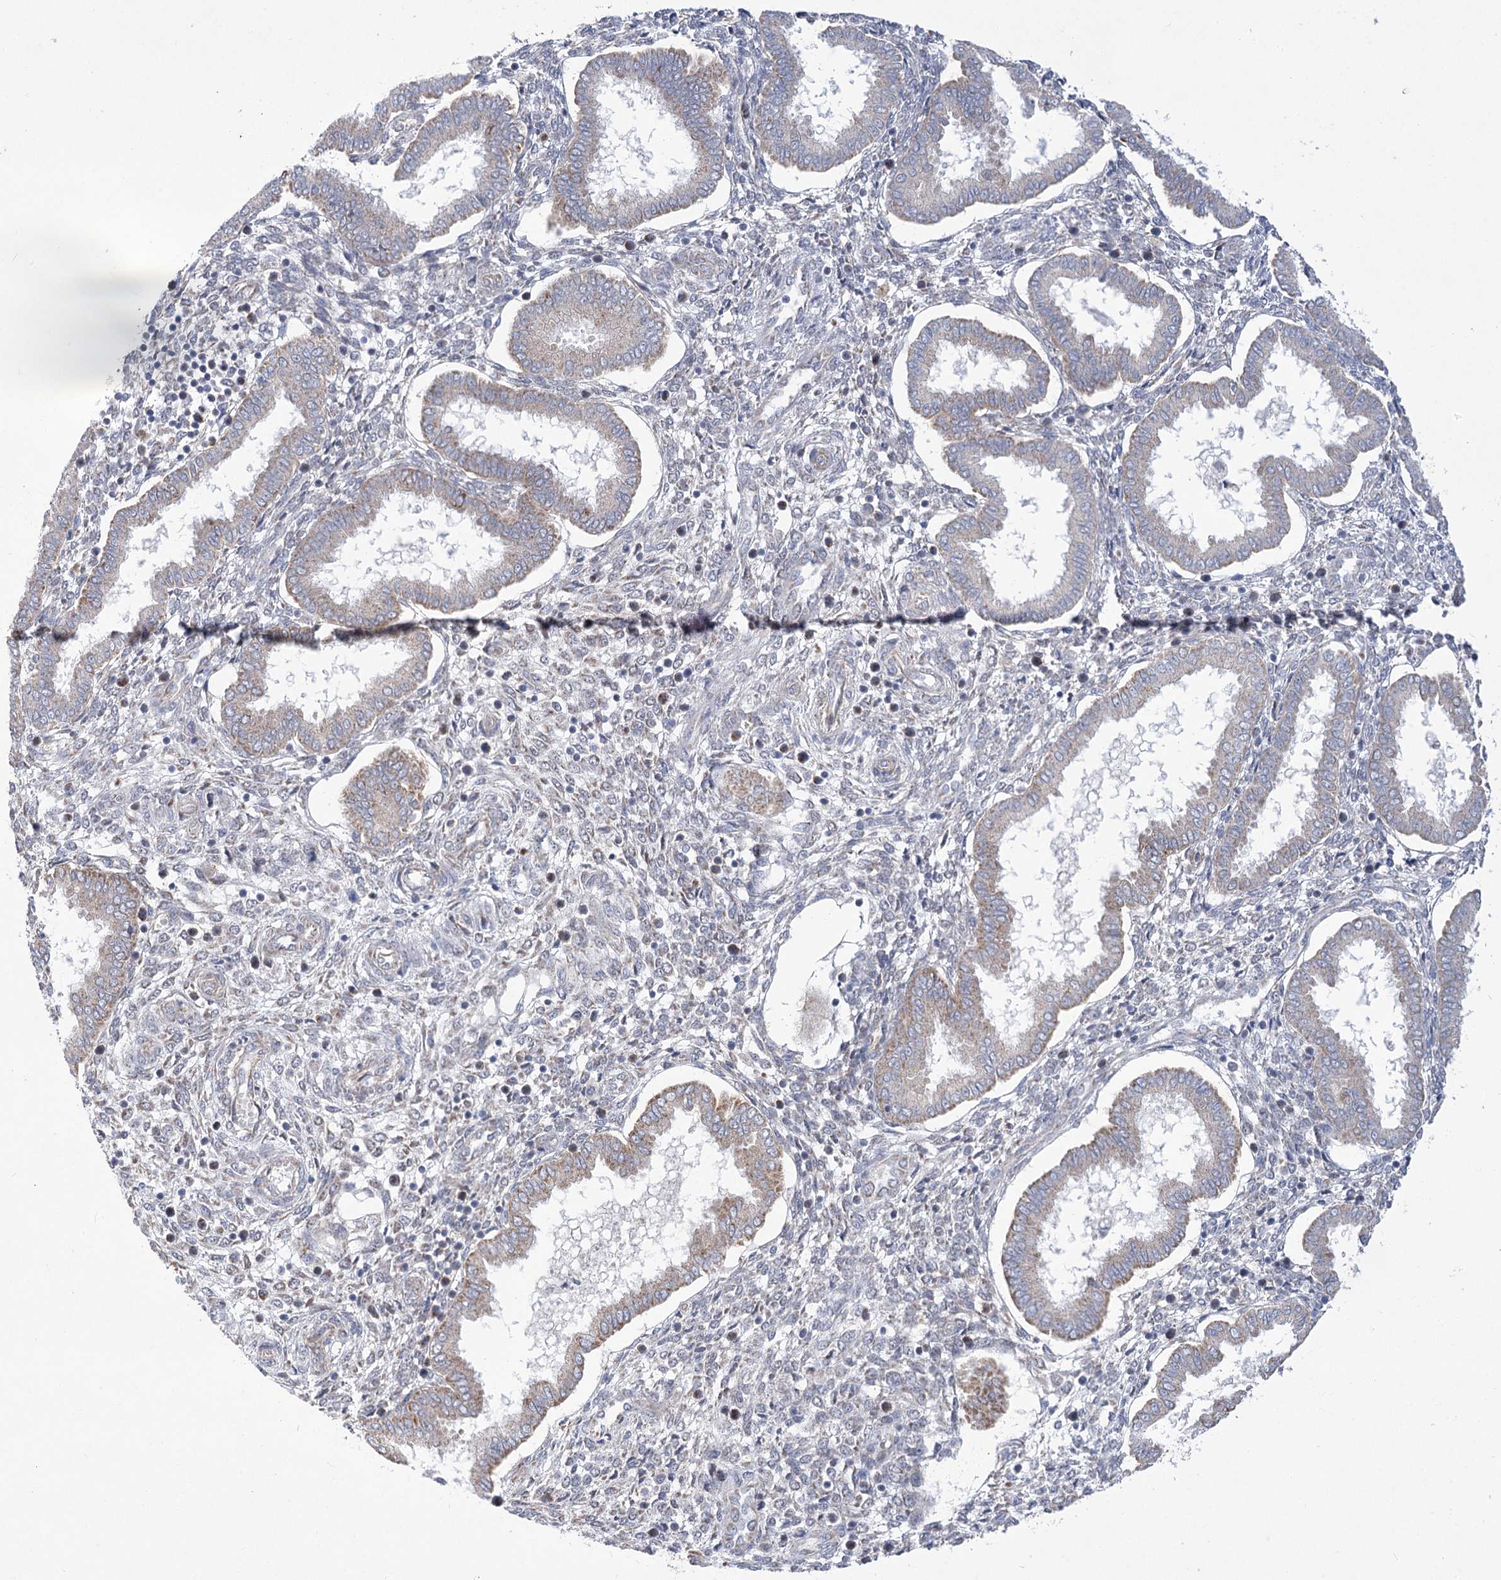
{"staining": {"intensity": "weak", "quantity": "<25%", "location": "cytoplasmic/membranous"}, "tissue": "endometrium", "cell_type": "Cells in endometrial stroma", "image_type": "normal", "snomed": [{"axis": "morphology", "description": "Normal tissue, NOS"}, {"axis": "topography", "description": "Endometrium"}], "caption": "Endometrium was stained to show a protein in brown. There is no significant expression in cells in endometrial stroma. (Immunohistochemistry (ihc), brightfield microscopy, high magnification).", "gene": "ECHDC3", "patient": {"sex": "female", "age": 24}}